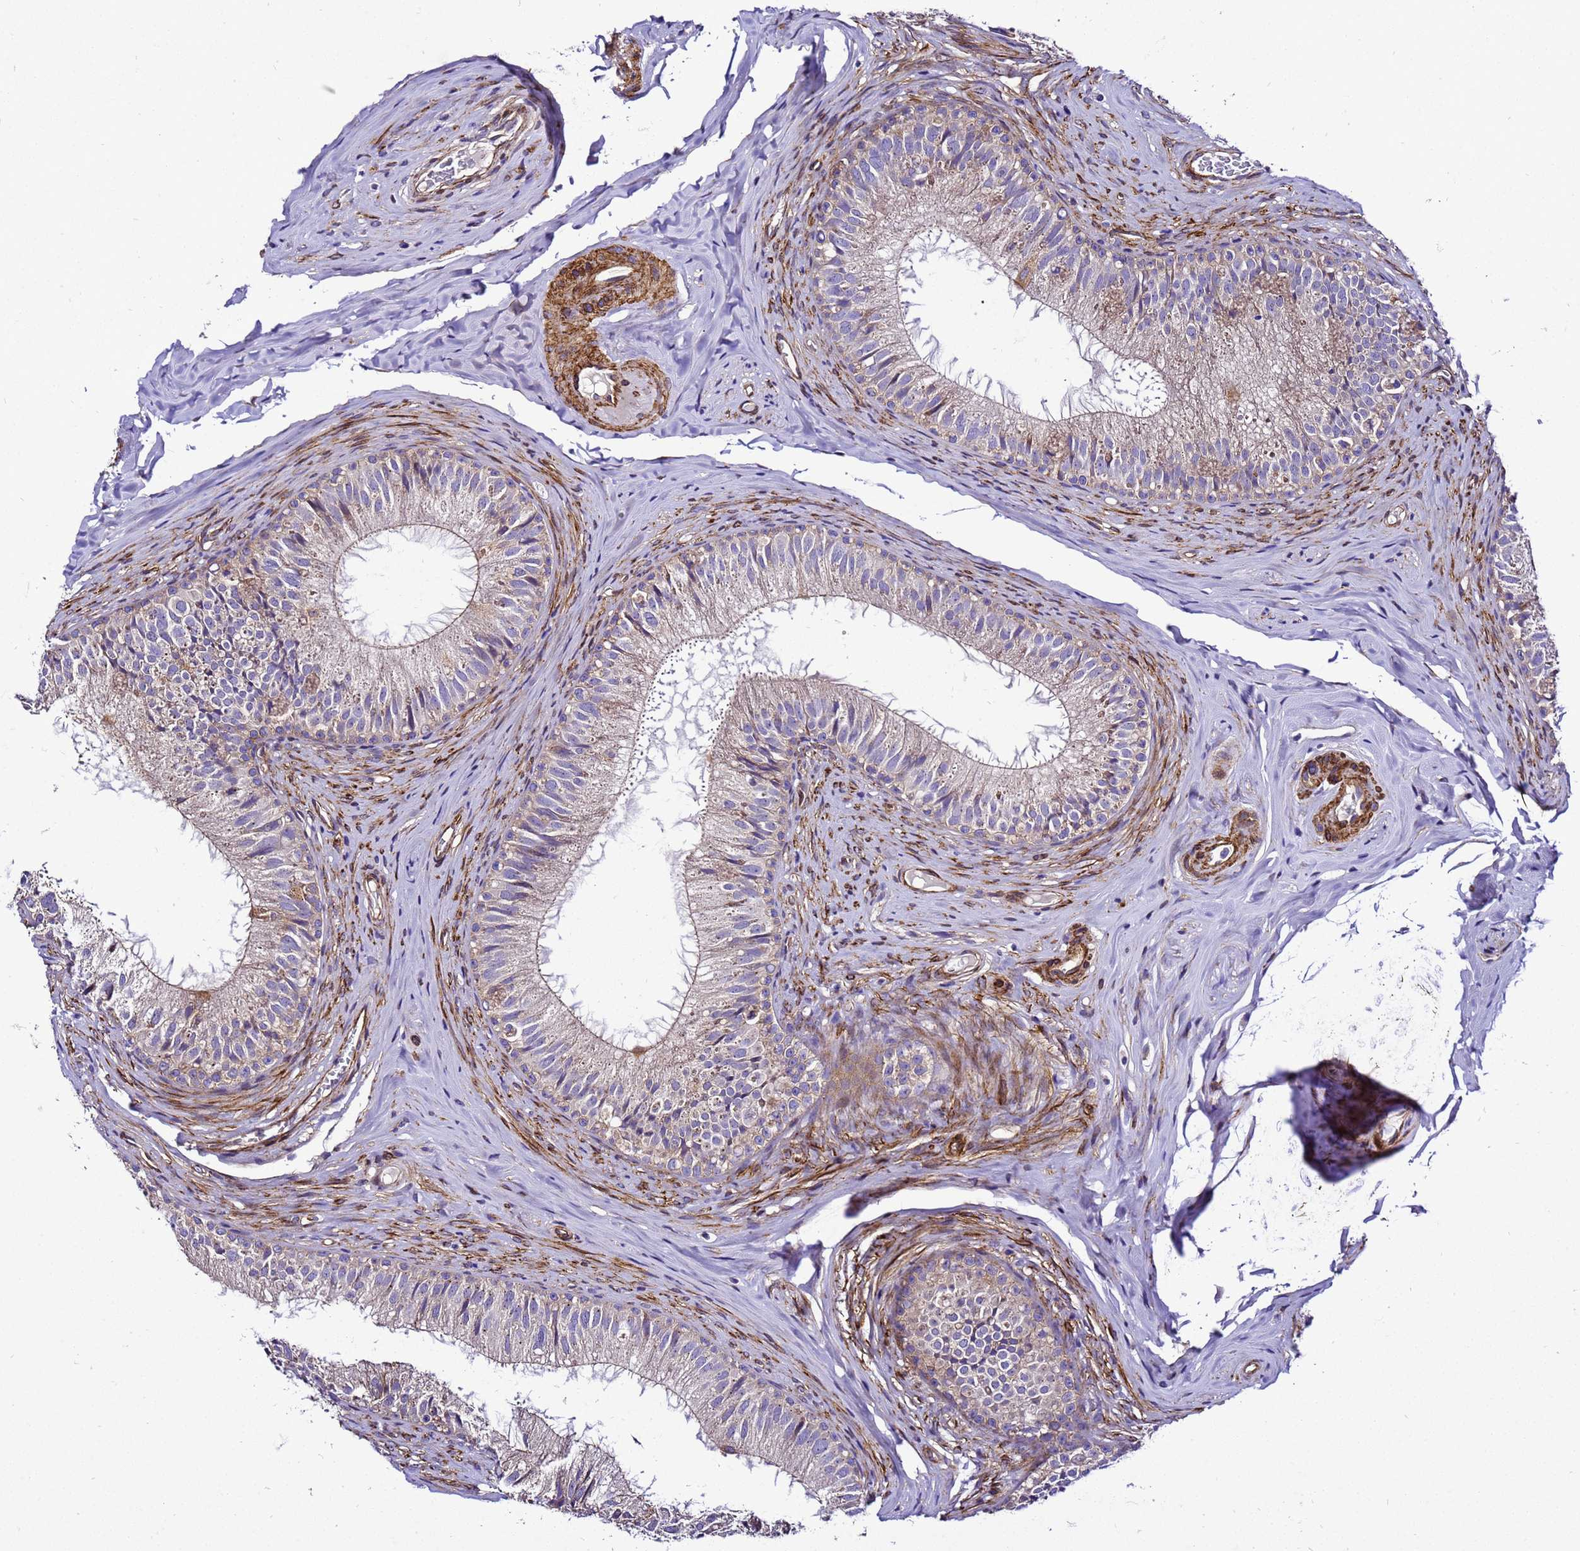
{"staining": {"intensity": "weak", "quantity": "25%-75%", "location": "cytoplasmic/membranous"}, "tissue": "epididymis", "cell_type": "Glandular cells", "image_type": "normal", "snomed": [{"axis": "morphology", "description": "Normal tissue, NOS"}, {"axis": "topography", "description": "Epididymis"}], "caption": "Brown immunohistochemical staining in benign epididymis demonstrates weak cytoplasmic/membranous expression in about 25%-75% of glandular cells.", "gene": "ZNF417", "patient": {"sex": "male", "age": 34}}